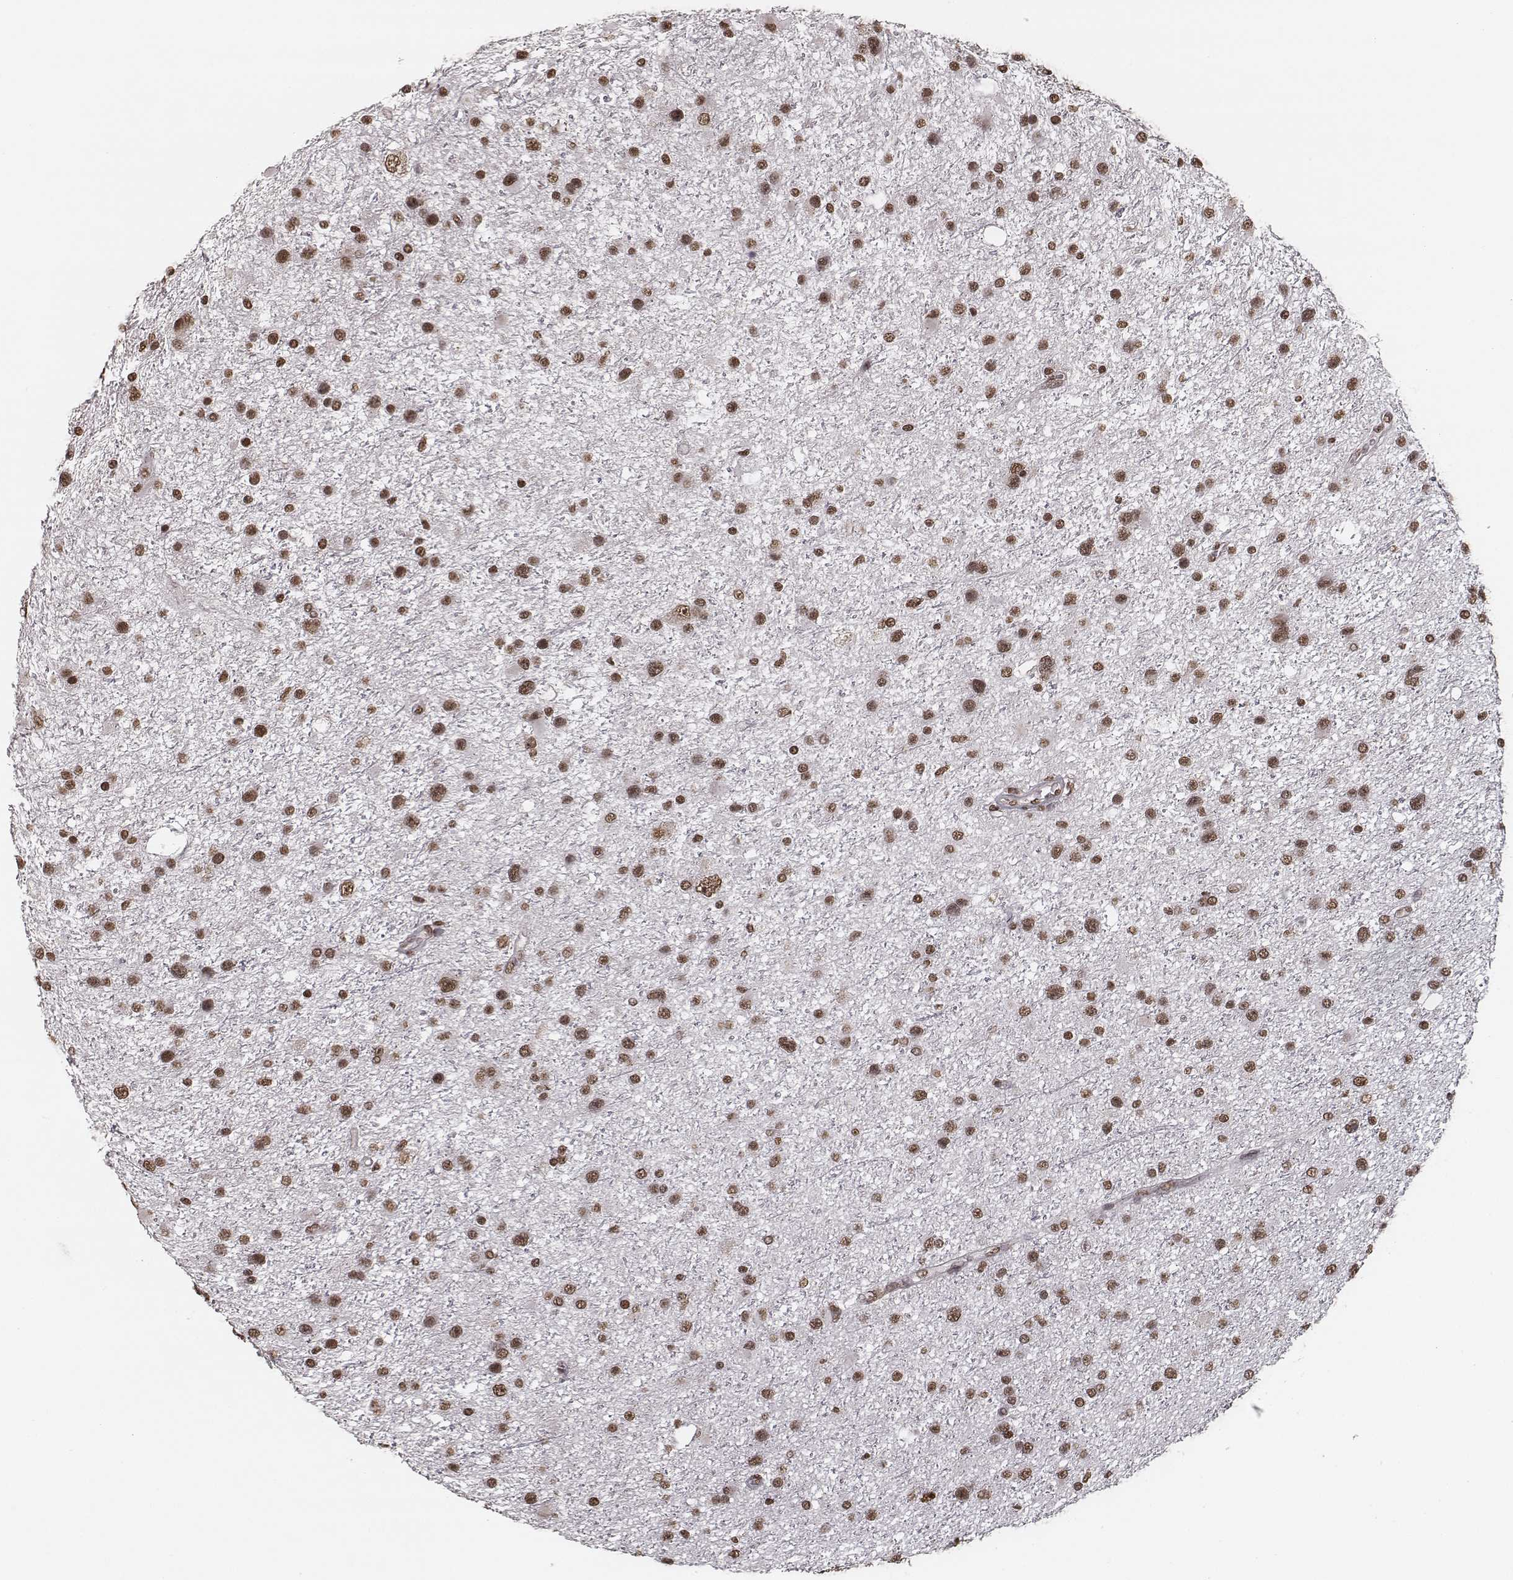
{"staining": {"intensity": "moderate", "quantity": ">75%", "location": "nuclear"}, "tissue": "glioma", "cell_type": "Tumor cells", "image_type": "cancer", "snomed": [{"axis": "morphology", "description": "Glioma, malignant, Low grade"}, {"axis": "topography", "description": "Brain"}], "caption": "Immunohistochemical staining of glioma exhibits moderate nuclear protein expression in approximately >75% of tumor cells. (DAB IHC with brightfield microscopy, high magnification).", "gene": "HMGA2", "patient": {"sex": "female", "age": 32}}